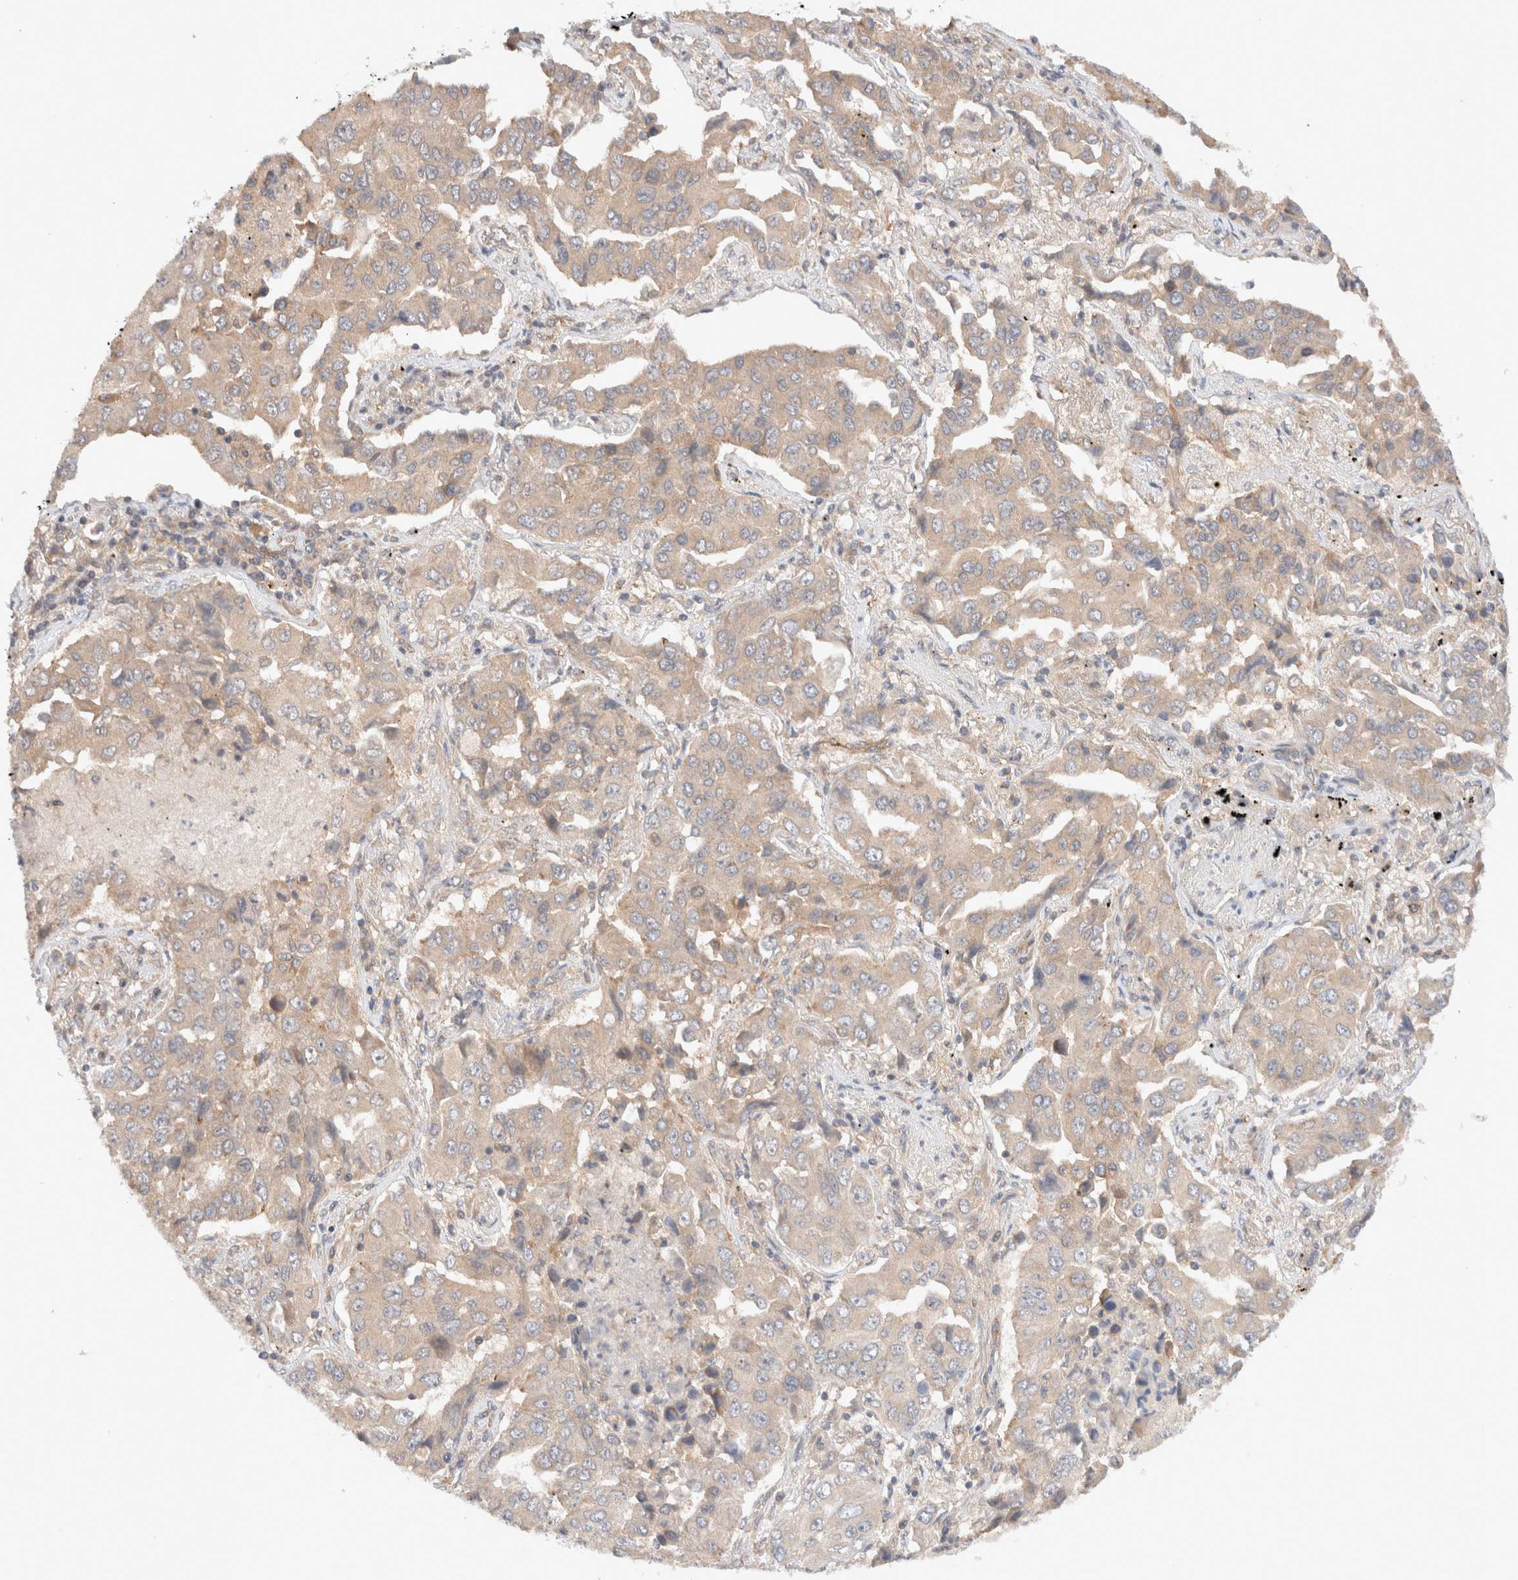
{"staining": {"intensity": "weak", "quantity": ">75%", "location": "cytoplasmic/membranous"}, "tissue": "lung cancer", "cell_type": "Tumor cells", "image_type": "cancer", "snomed": [{"axis": "morphology", "description": "Adenocarcinoma, NOS"}, {"axis": "topography", "description": "Lung"}], "caption": "Lung cancer (adenocarcinoma) stained with a protein marker demonstrates weak staining in tumor cells.", "gene": "KLHL20", "patient": {"sex": "female", "age": 65}}